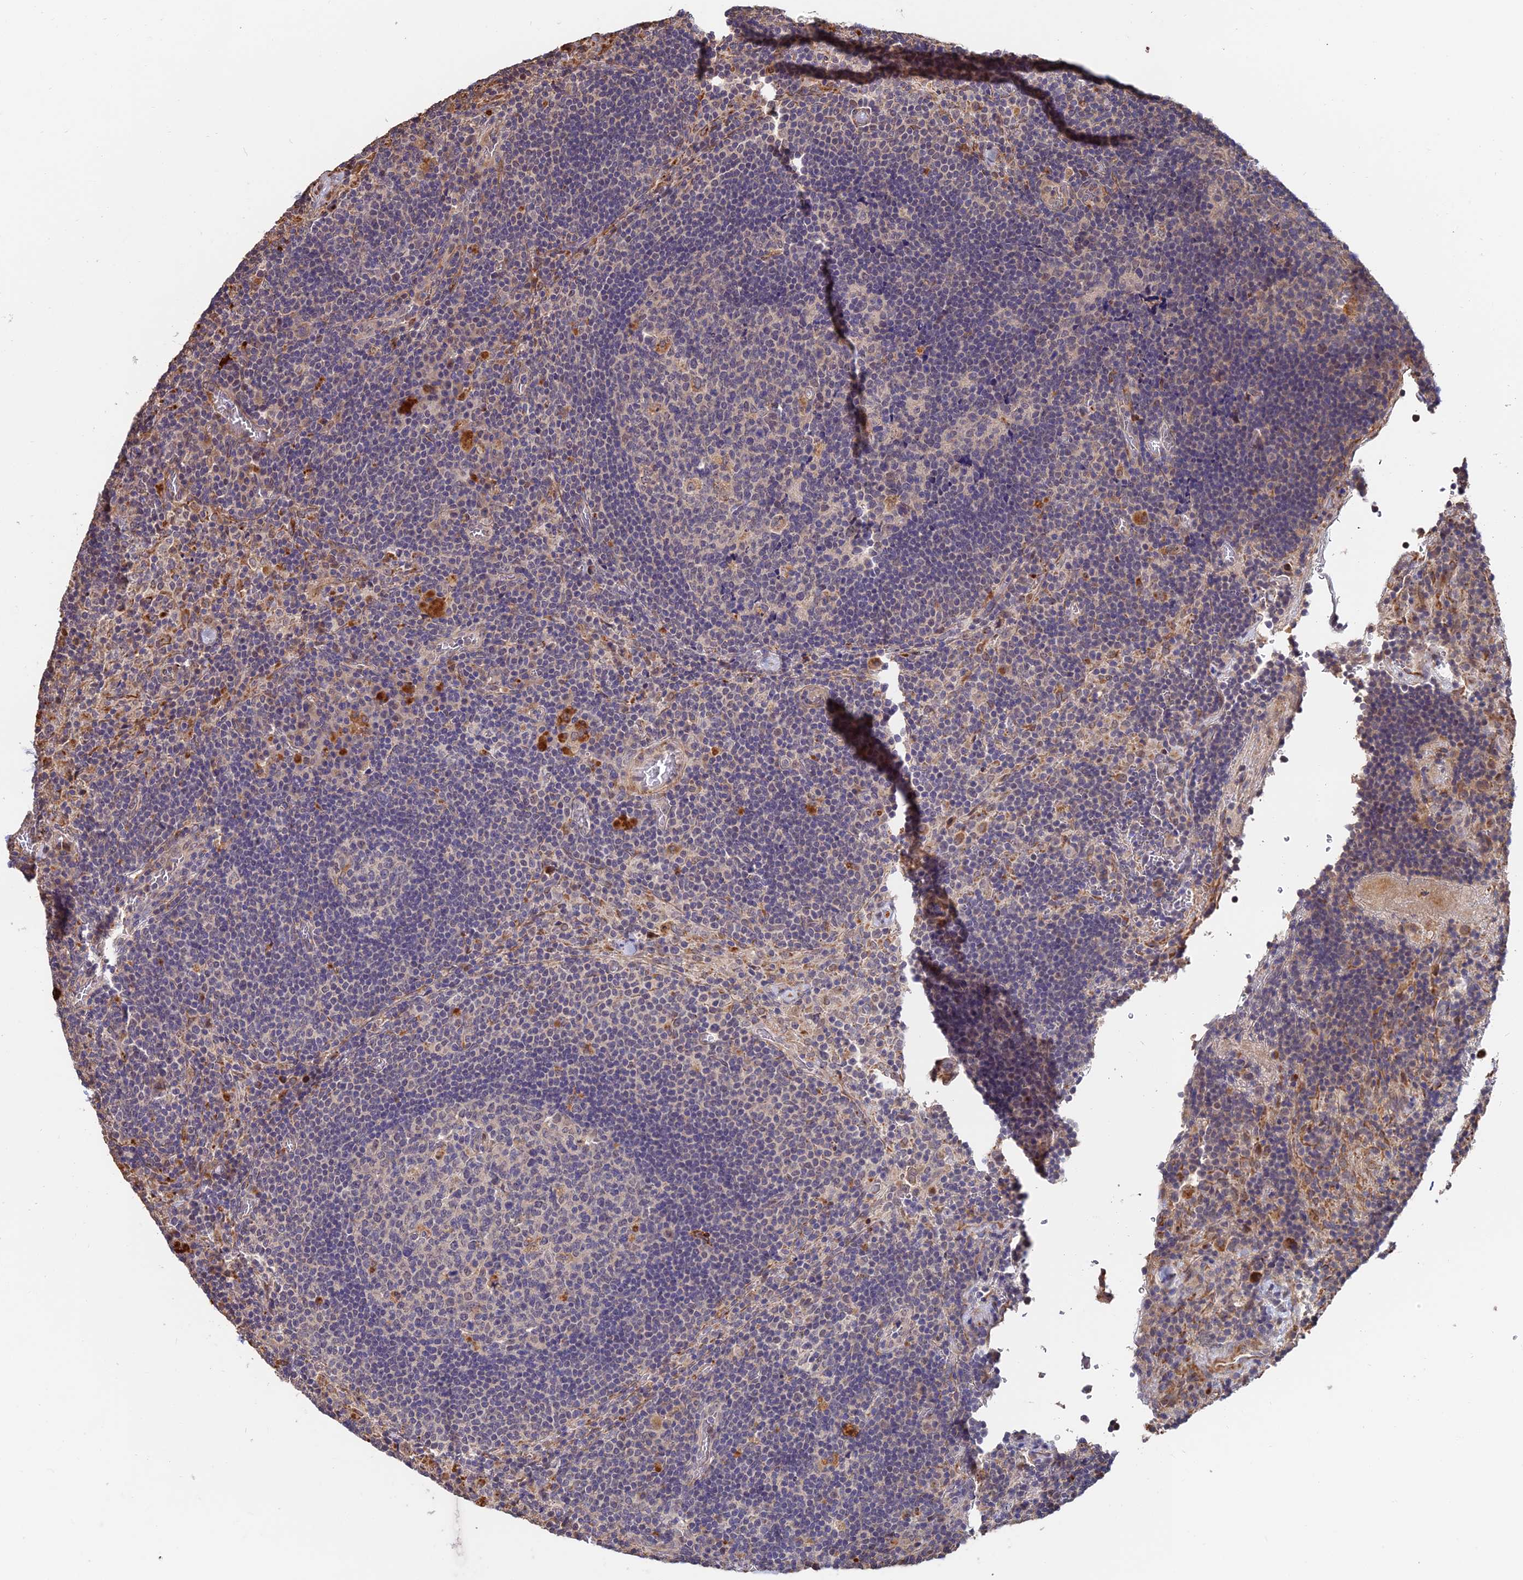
{"staining": {"intensity": "weak", "quantity": "<25%", "location": "cytoplasmic/membranous"}, "tissue": "lymph node", "cell_type": "Germinal center cells", "image_type": "normal", "snomed": [{"axis": "morphology", "description": "Normal tissue, NOS"}, {"axis": "topography", "description": "Lymph node"}], "caption": "Image shows no significant protein positivity in germinal center cells of normal lymph node.", "gene": "ACTR5", "patient": {"sex": "male", "age": 58}}